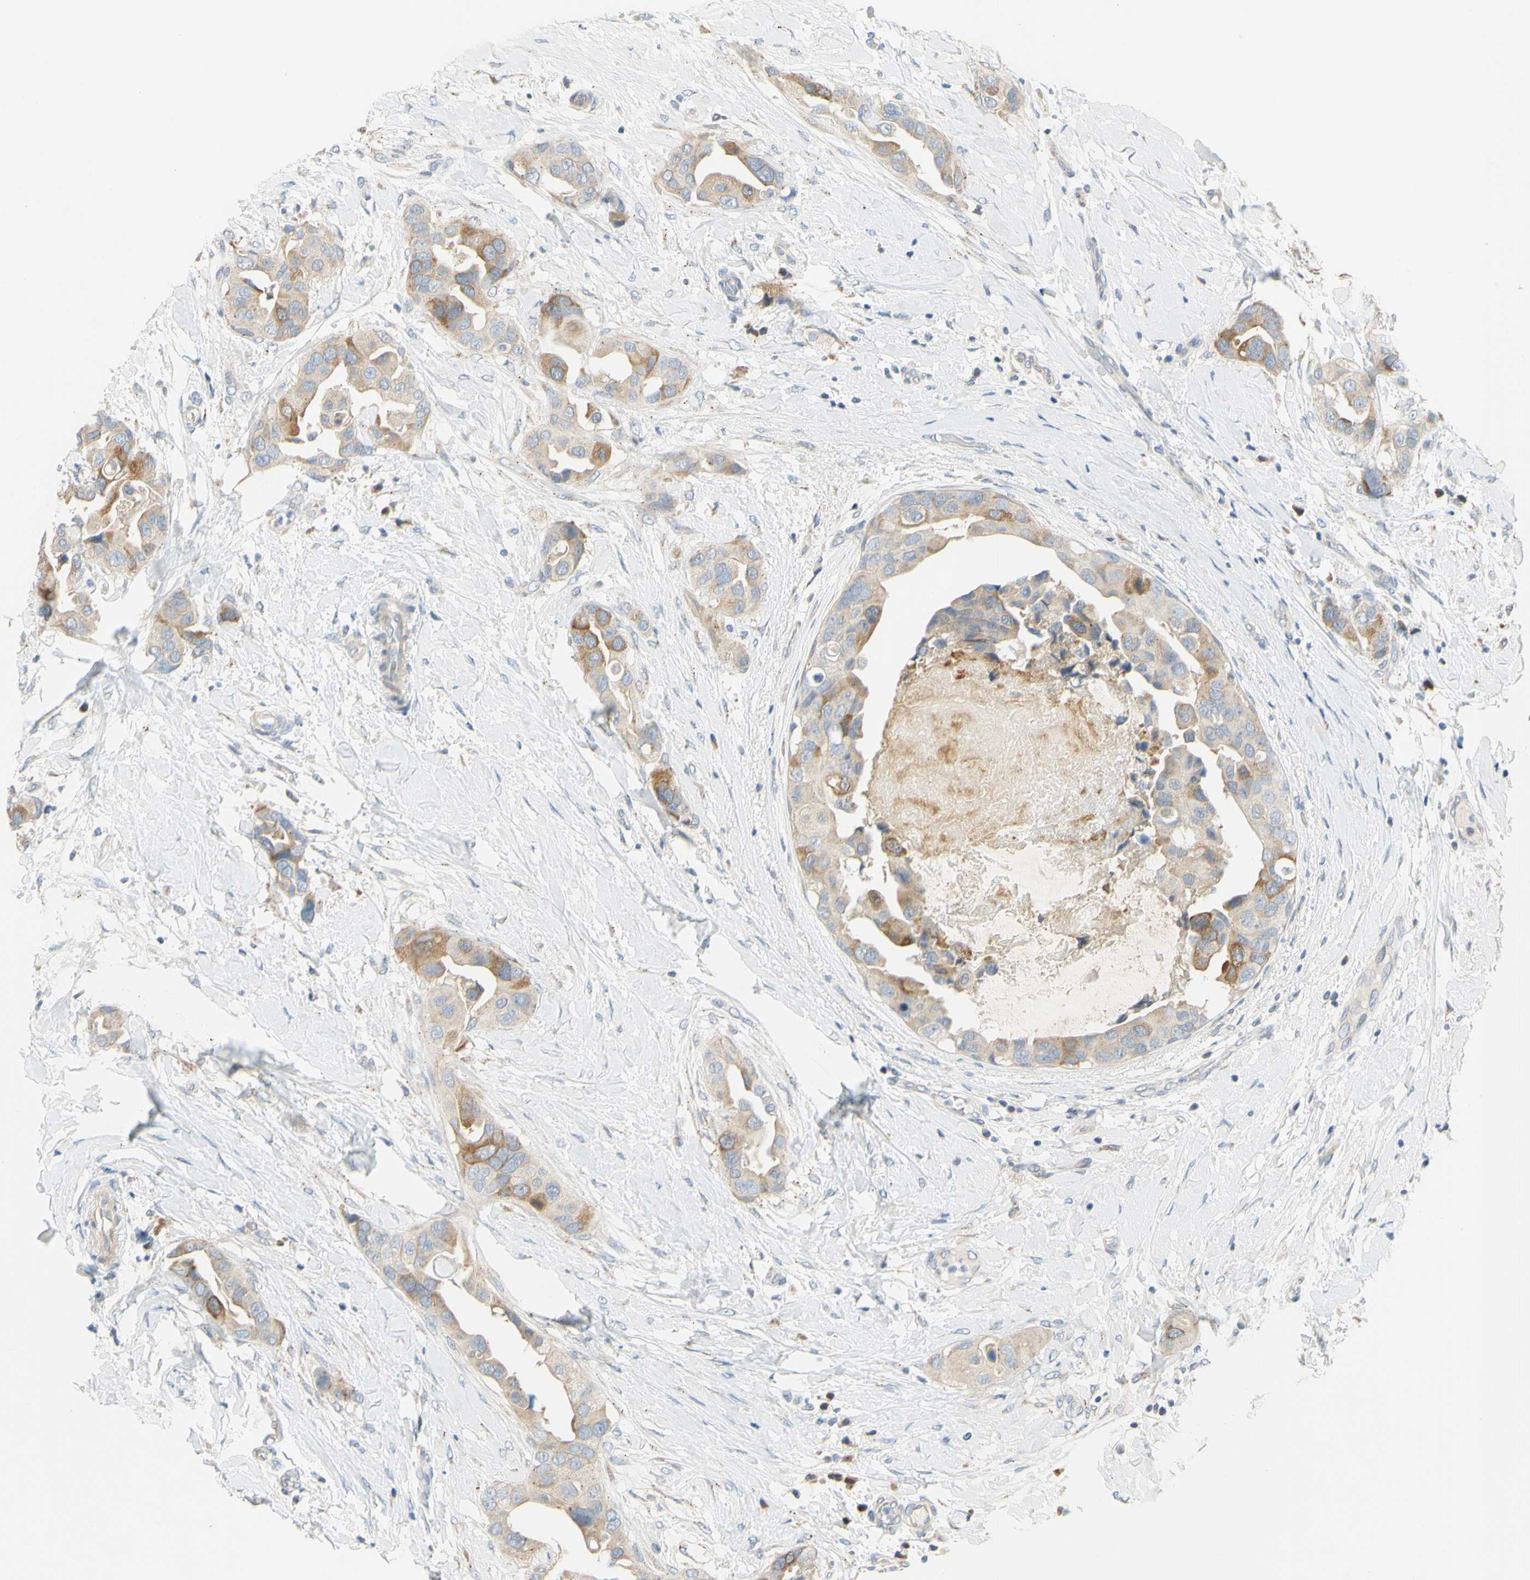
{"staining": {"intensity": "moderate", "quantity": "<25%", "location": "cytoplasmic/membranous"}, "tissue": "breast cancer", "cell_type": "Tumor cells", "image_type": "cancer", "snomed": [{"axis": "morphology", "description": "Duct carcinoma"}, {"axis": "topography", "description": "Breast"}], "caption": "Breast cancer stained for a protein exhibits moderate cytoplasmic/membranous positivity in tumor cells. (IHC, brightfield microscopy, high magnification).", "gene": "CCNB2", "patient": {"sex": "female", "age": 40}}